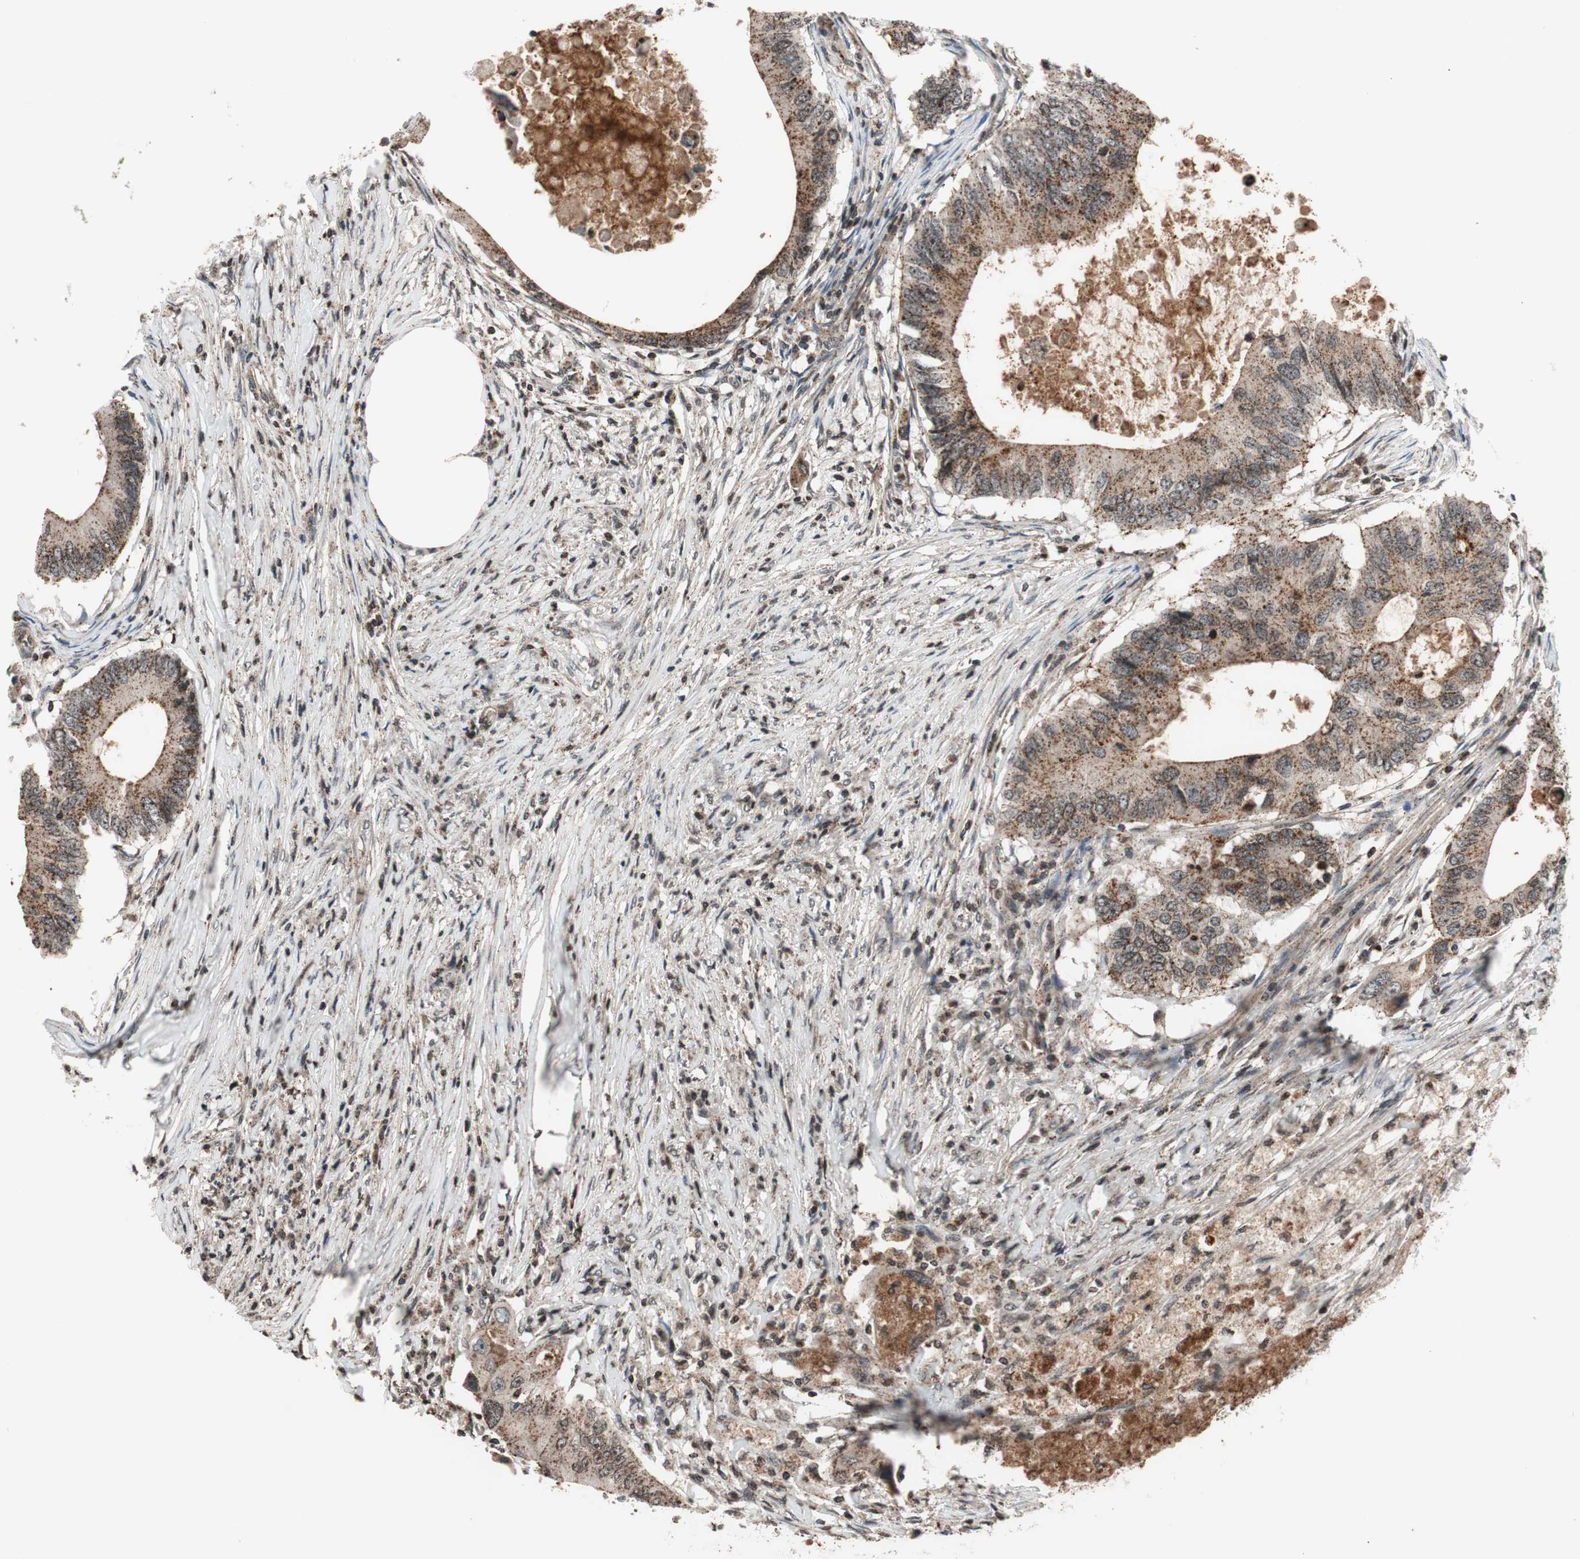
{"staining": {"intensity": "weak", "quantity": ">75%", "location": "cytoplasmic/membranous,nuclear"}, "tissue": "colorectal cancer", "cell_type": "Tumor cells", "image_type": "cancer", "snomed": [{"axis": "morphology", "description": "Adenocarcinoma, NOS"}, {"axis": "topography", "description": "Colon"}], "caption": "Immunohistochemical staining of colorectal adenocarcinoma shows low levels of weak cytoplasmic/membranous and nuclear protein staining in approximately >75% of tumor cells.", "gene": "RFC1", "patient": {"sex": "male", "age": 71}}